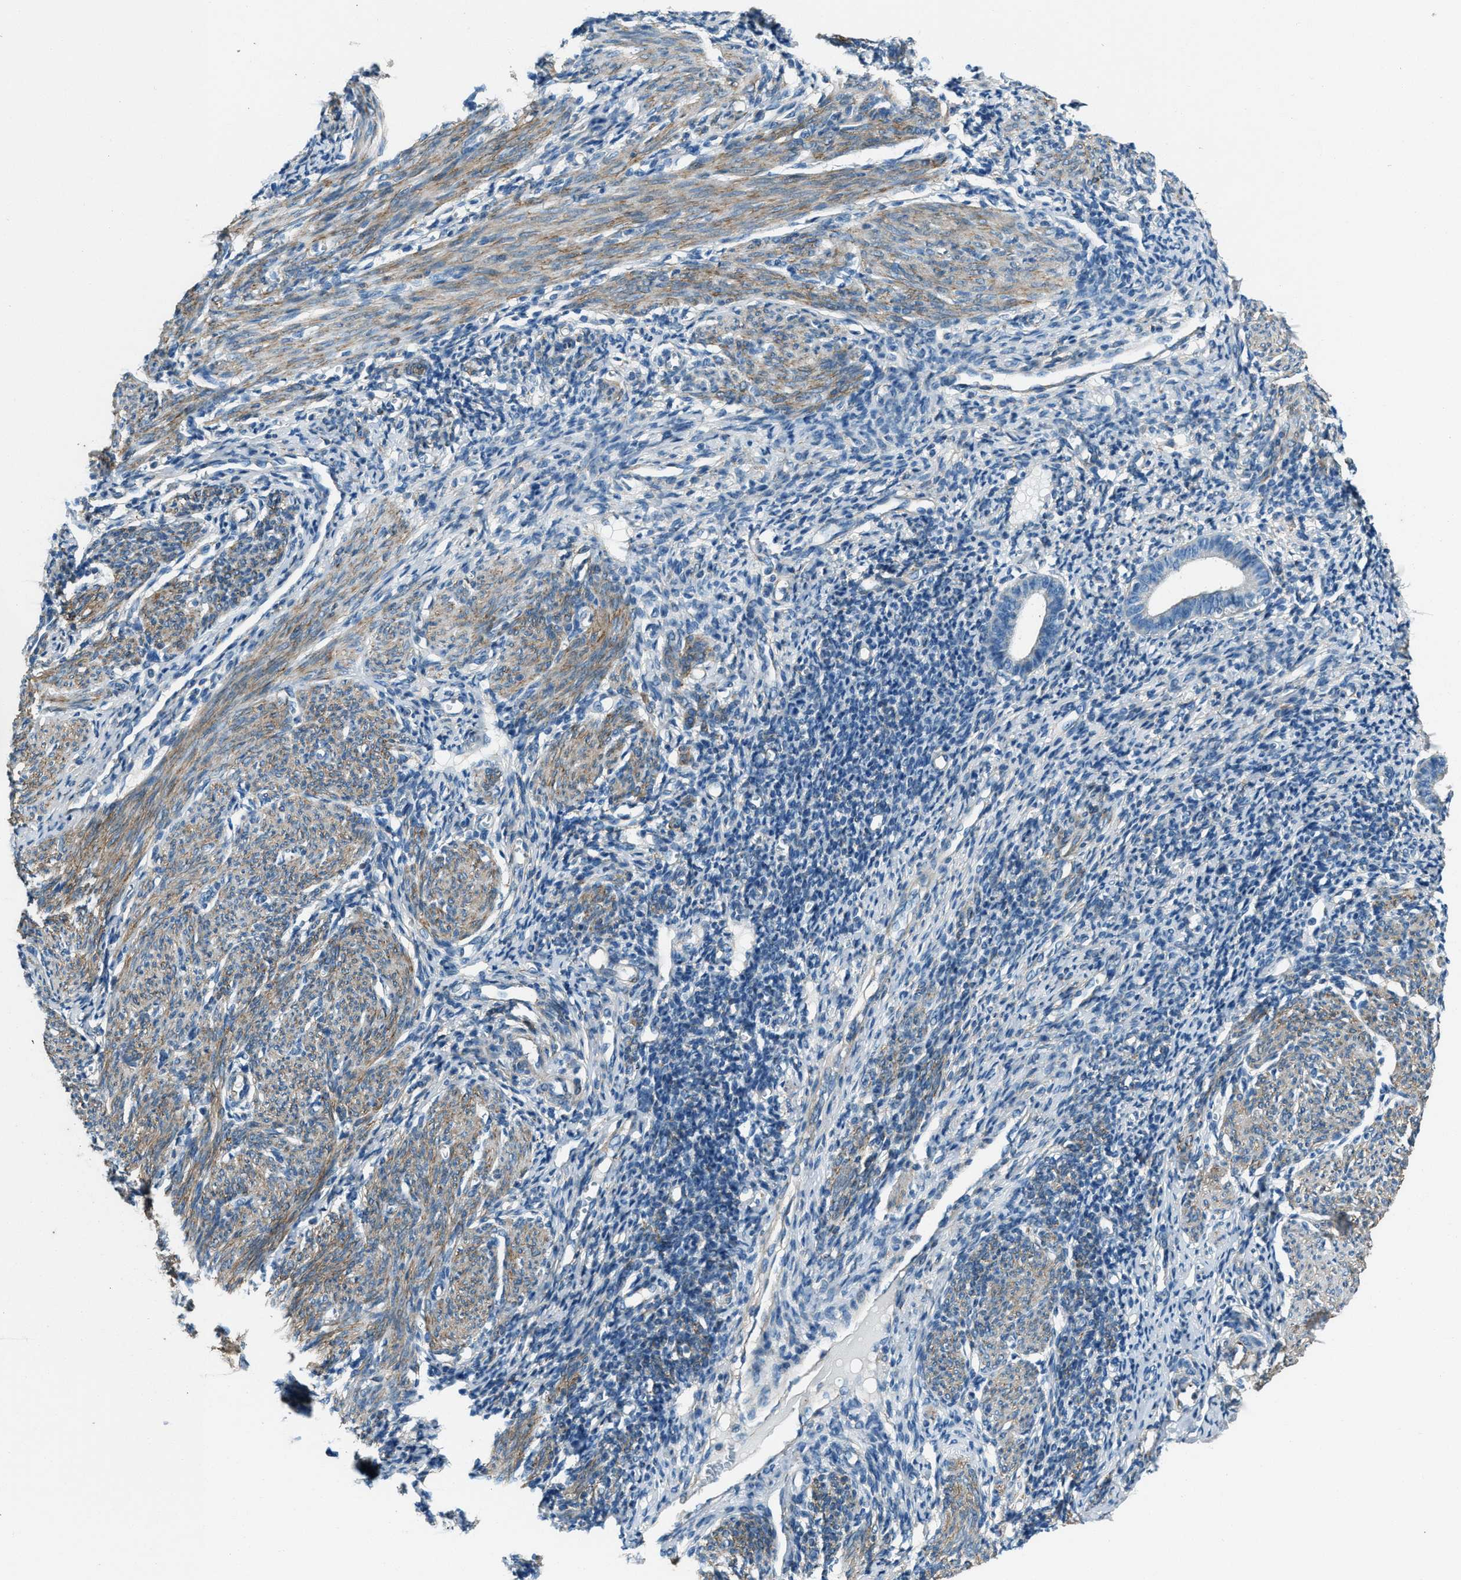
{"staining": {"intensity": "negative", "quantity": "none", "location": "none"}, "tissue": "endometrium", "cell_type": "Cells in endometrial stroma", "image_type": "normal", "snomed": [{"axis": "morphology", "description": "Normal tissue, NOS"}, {"axis": "morphology", "description": "Adenocarcinoma, NOS"}, {"axis": "topography", "description": "Endometrium"}], "caption": "Cells in endometrial stroma show no significant protein expression in unremarkable endometrium.", "gene": "SVIL", "patient": {"sex": "female", "age": 57}}